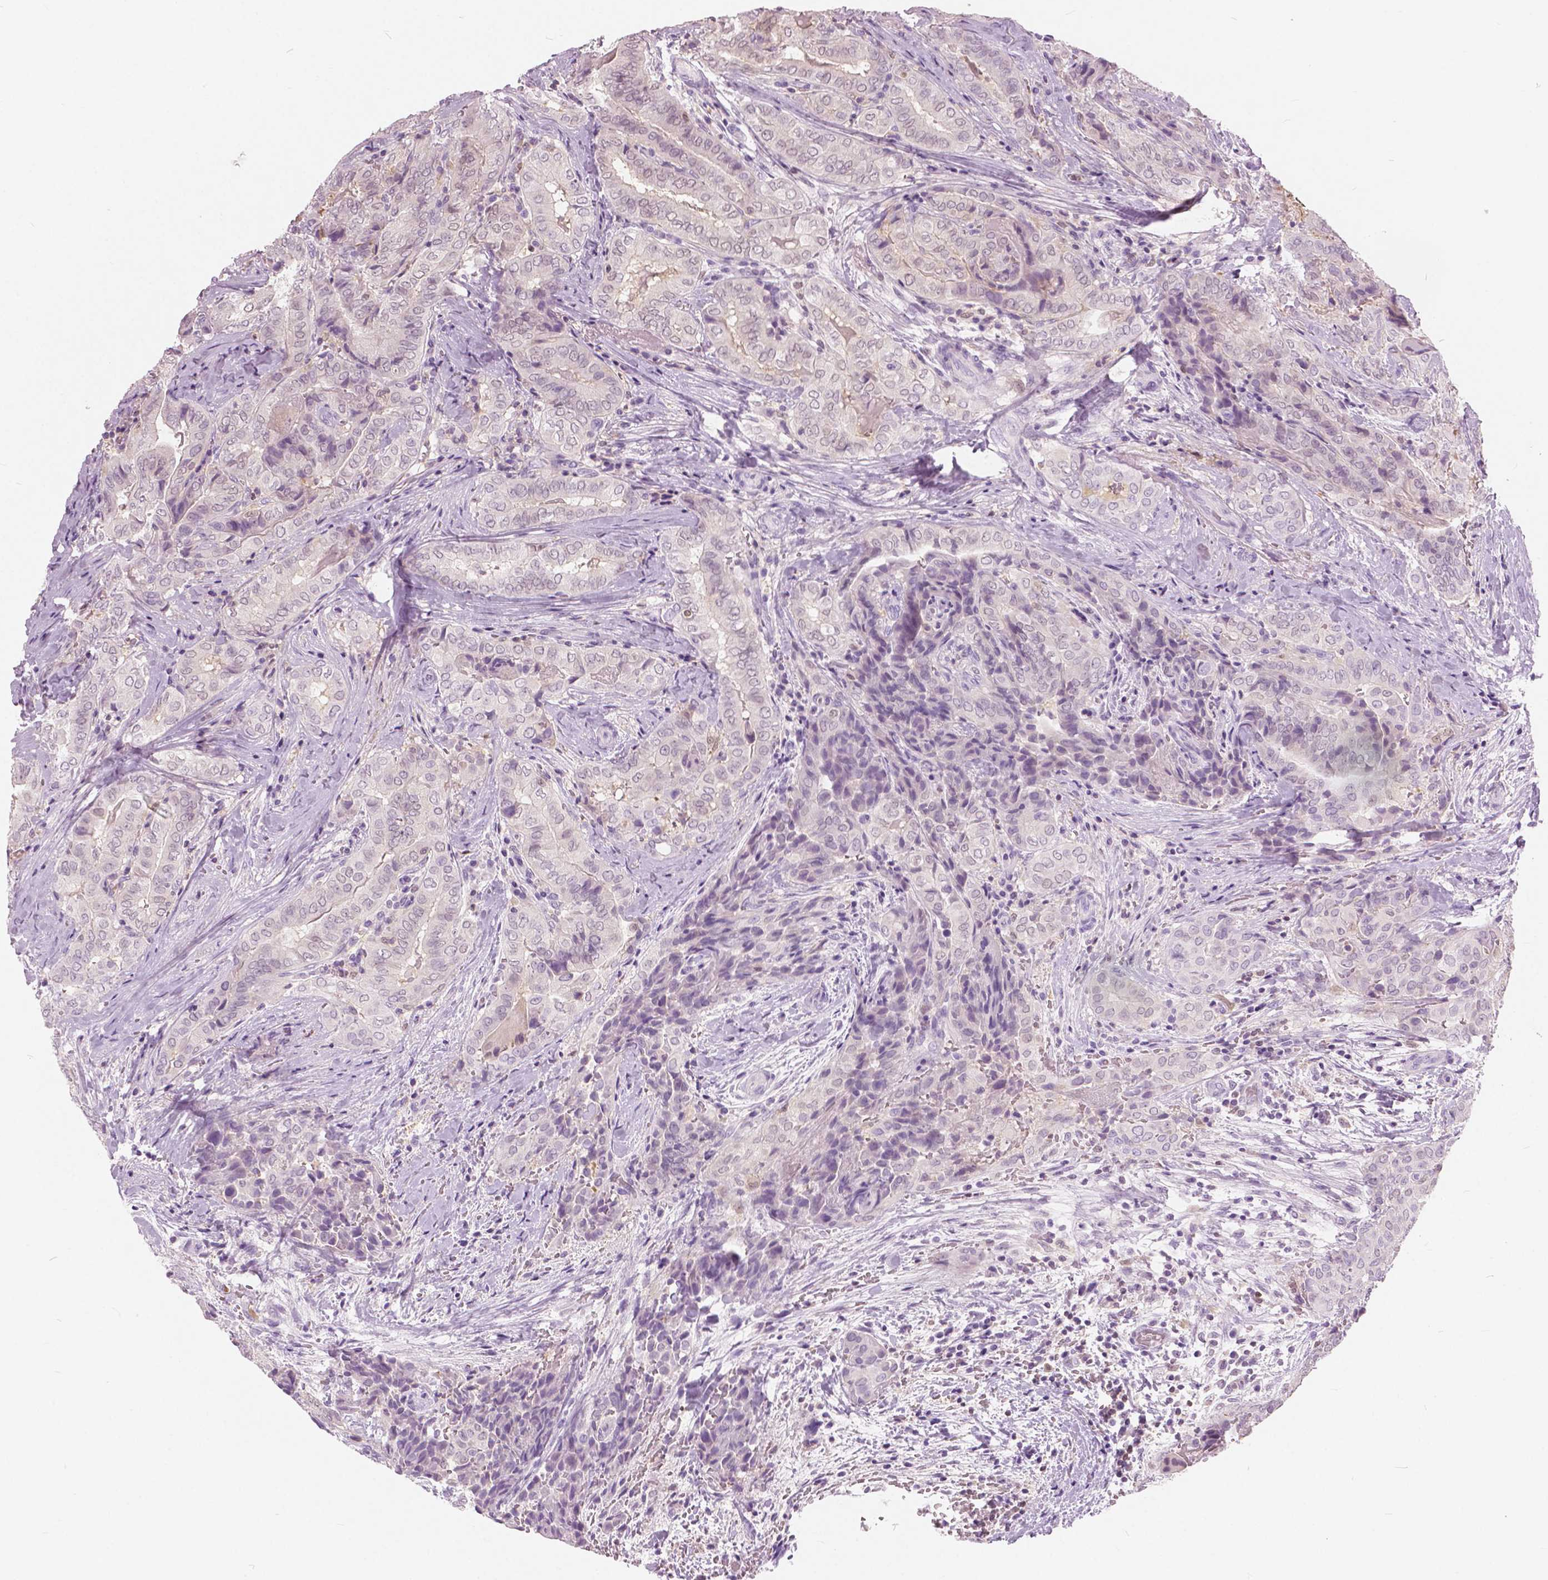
{"staining": {"intensity": "negative", "quantity": "none", "location": "none"}, "tissue": "thyroid cancer", "cell_type": "Tumor cells", "image_type": "cancer", "snomed": [{"axis": "morphology", "description": "Papillary adenocarcinoma, NOS"}, {"axis": "topography", "description": "Thyroid gland"}], "caption": "Tumor cells show no significant protein staining in papillary adenocarcinoma (thyroid).", "gene": "GALM", "patient": {"sex": "female", "age": 61}}